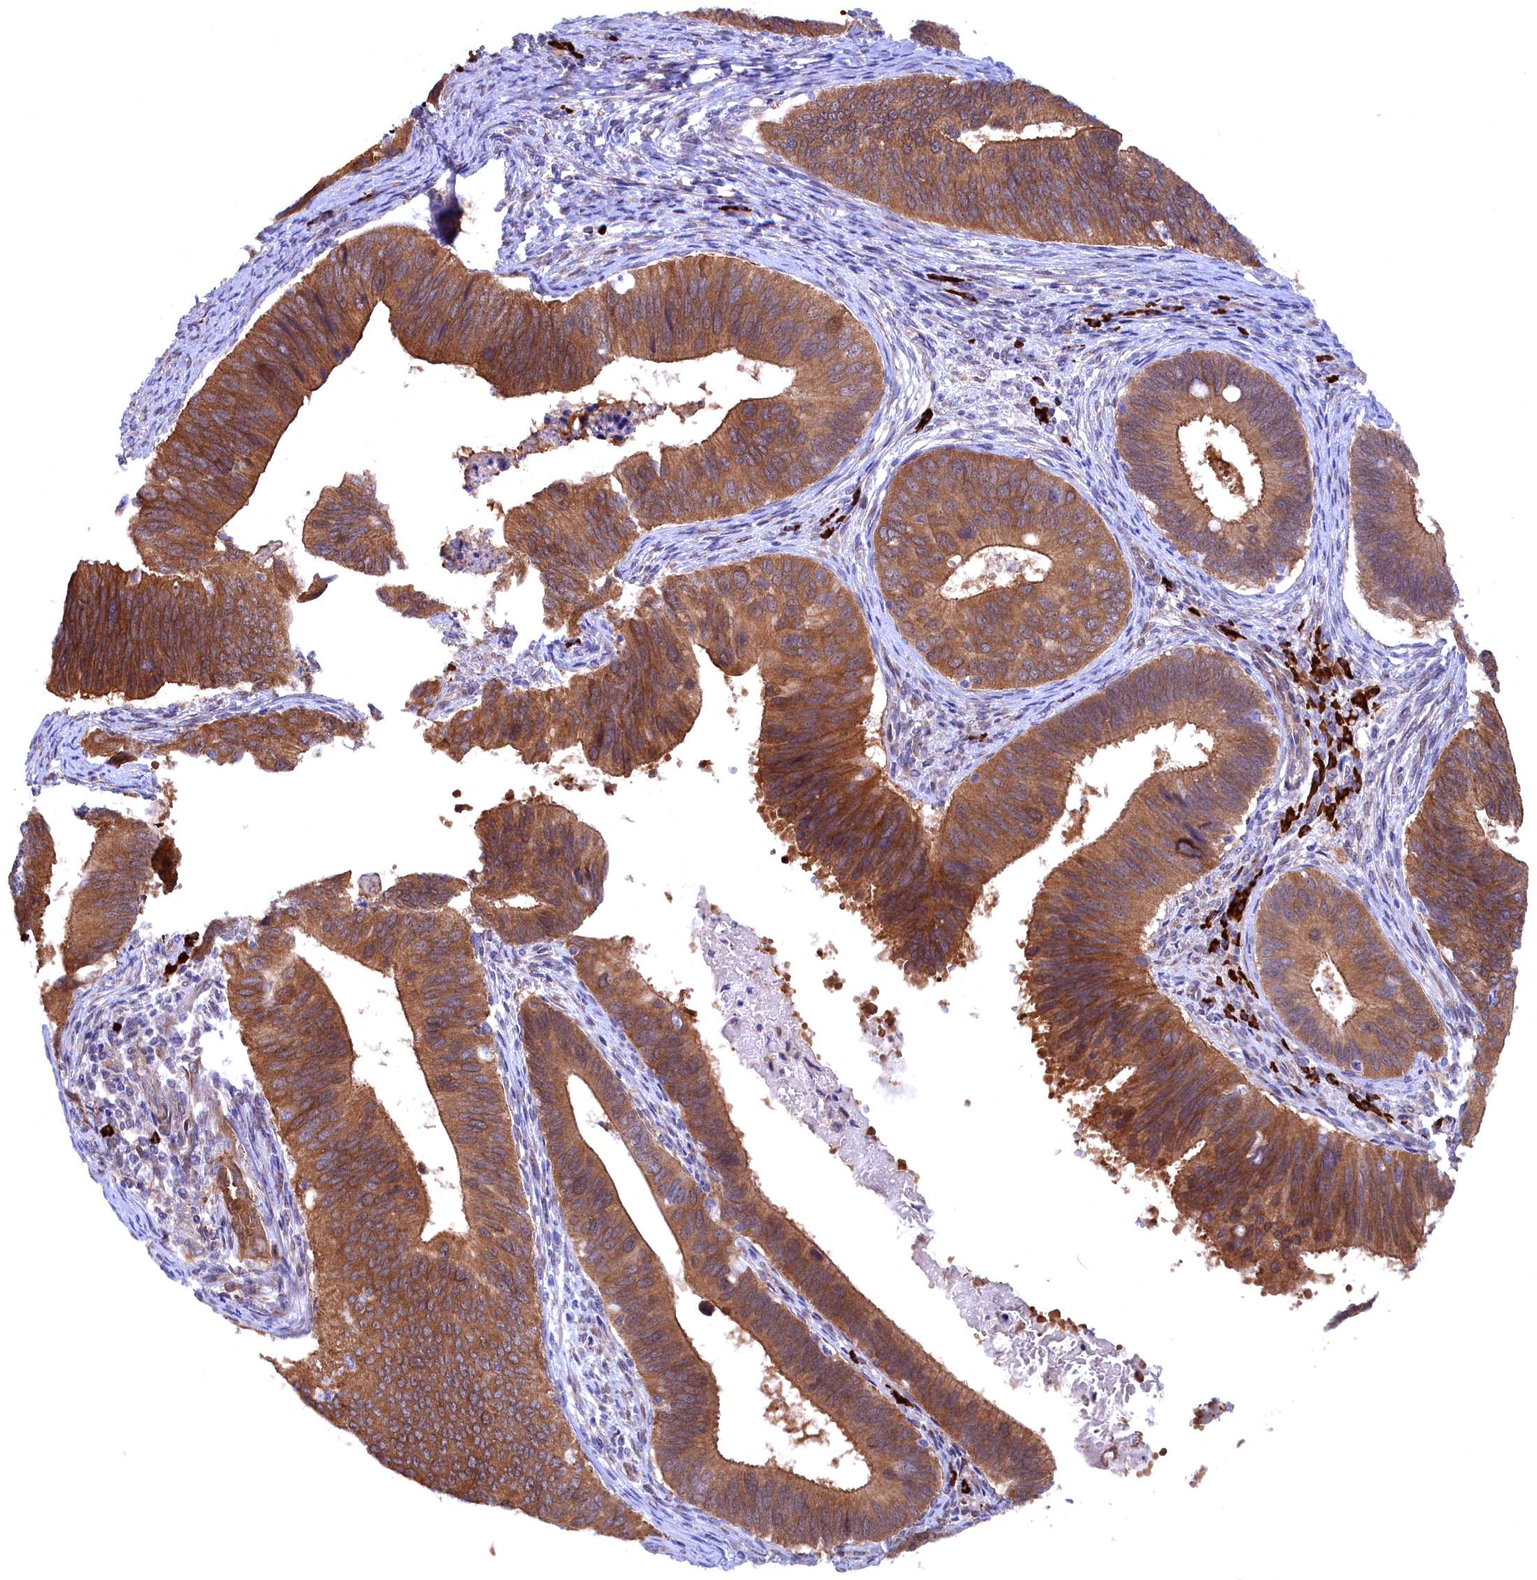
{"staining": {"intensity": "moderate", "quantity": ">75%", "location": "cytoplasmic/membranous"}, "tissue": "cervical cancer", "cell_type": "Tumor cells", "image_type": "cancer", "snomed": [{"axis": "morphology", "description": "Adenocarcinoma, NOS"}, {"axis": "topography", "description": "Cervix"}], "caption": "An image of adenocarcinoma (cervical) stained for a protein reveals moderate cytoplasmic/membranous brown staining in tumor cells.", "gene": "JPT2", "patient": {"sex": "female", "age": 42}}